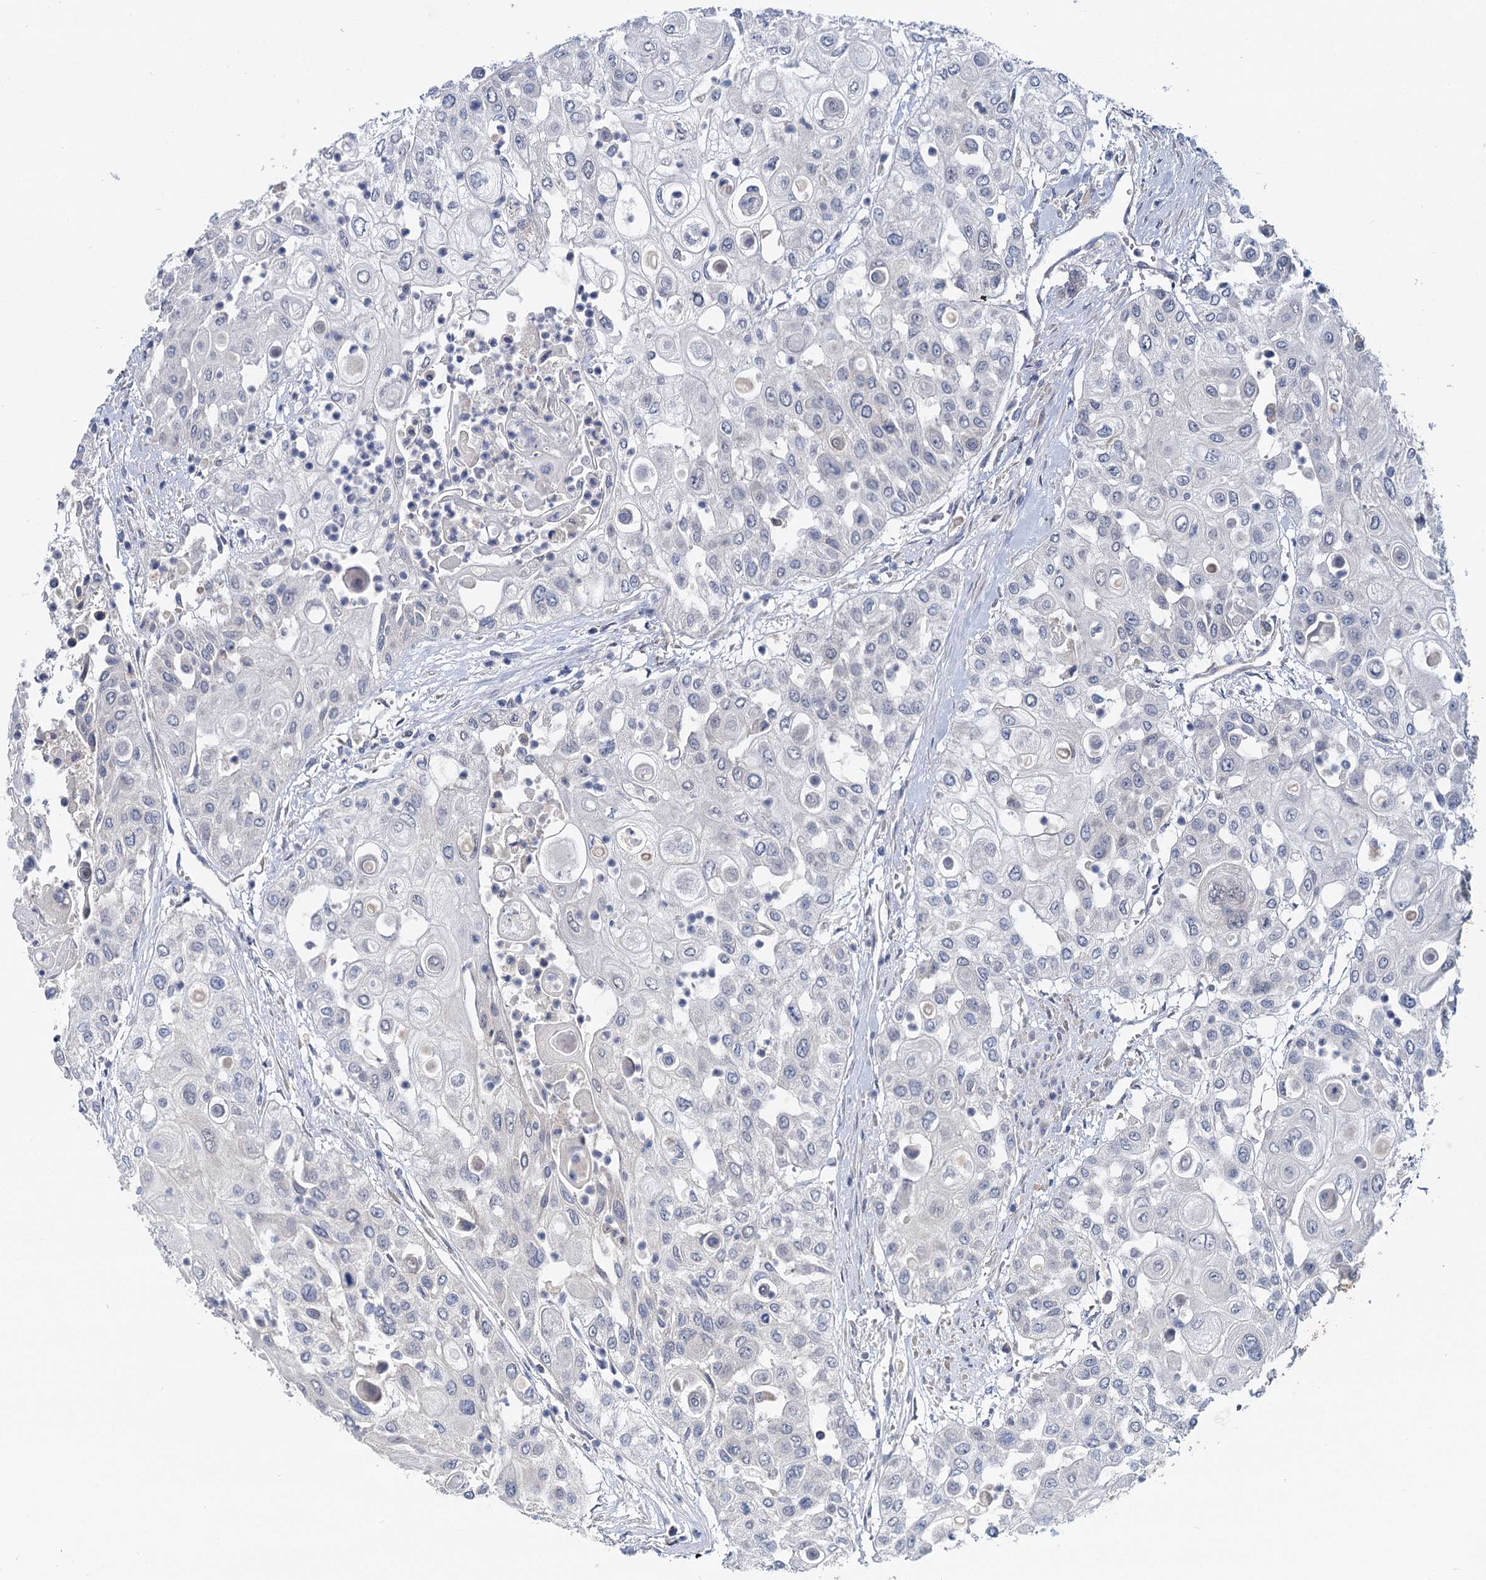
{"staining": {"intensity": "negative", "quantity": "none", "location": "none"}, "tissue": "urothelial cancer", "cell_type": "Tumor cells", "image_type": "cancer", "snomed": [{"axis": "morphology", "description": "Urothelial carcinoma, High grade"}, {"axis": "topography", "description": "Urinary bladder"}], "caption": "Tumor cells show no significant protein expression in urothelial cancer.", "gene": "ANKRD42", "patient": {"sex": "female", "age": 79}}